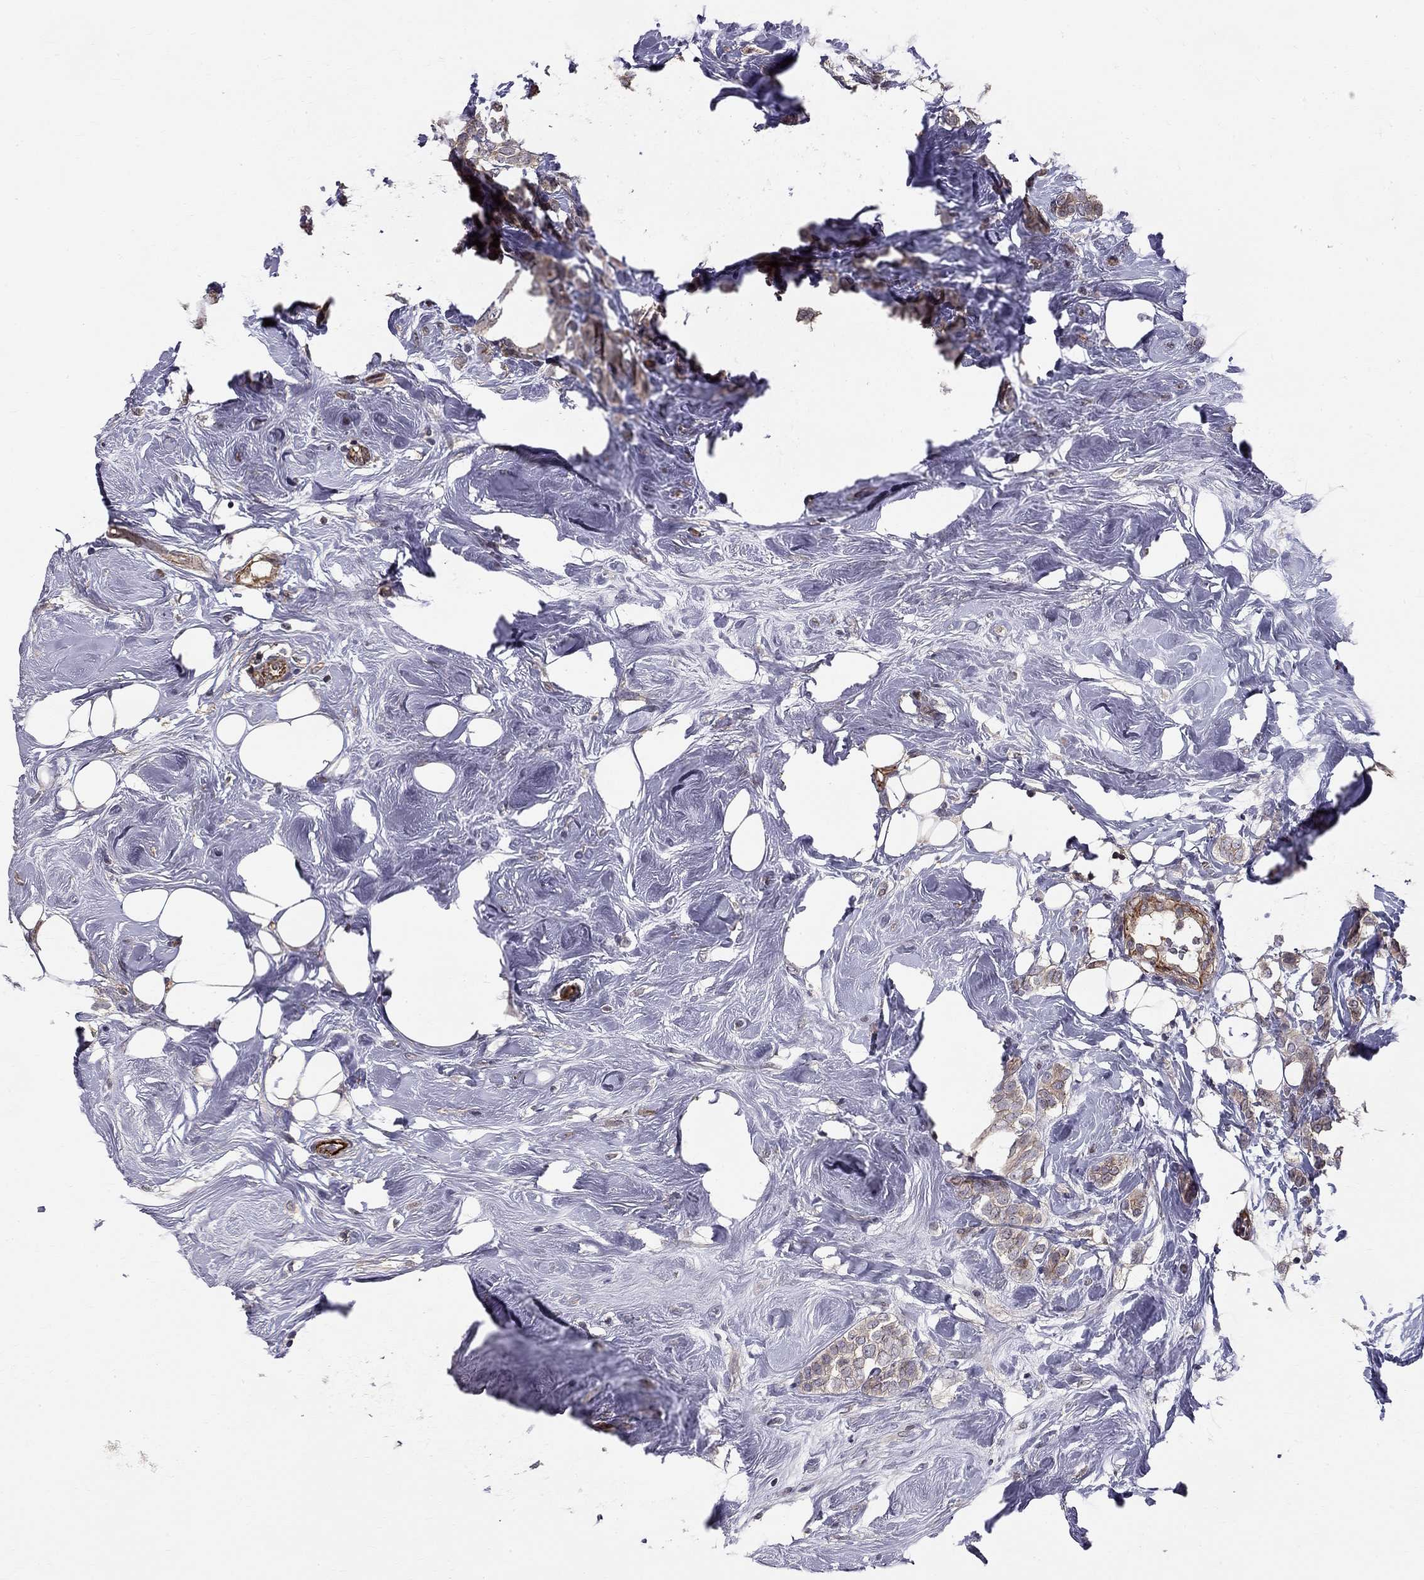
{"staining": {"intensity": "moderate", "quantity": "<25%", "location": "cytoplasmic/membranous"}, "tissue": "breast cancer", "cell_type": "Tumor cells", "image_type": "cancer", "snomed": [{"axis": "morphology", "description": "Lobular carcinoma"}, {"axis": "topography", "description": "Breast"}], "caption": "Protein staining of breast lobular carcinoma tissue exhibits moderate cytoplasmic/membranous expression in about <25% of tumor cells.", "gene": "GJB4", "patient": {"sex": "female", "age": 49}}